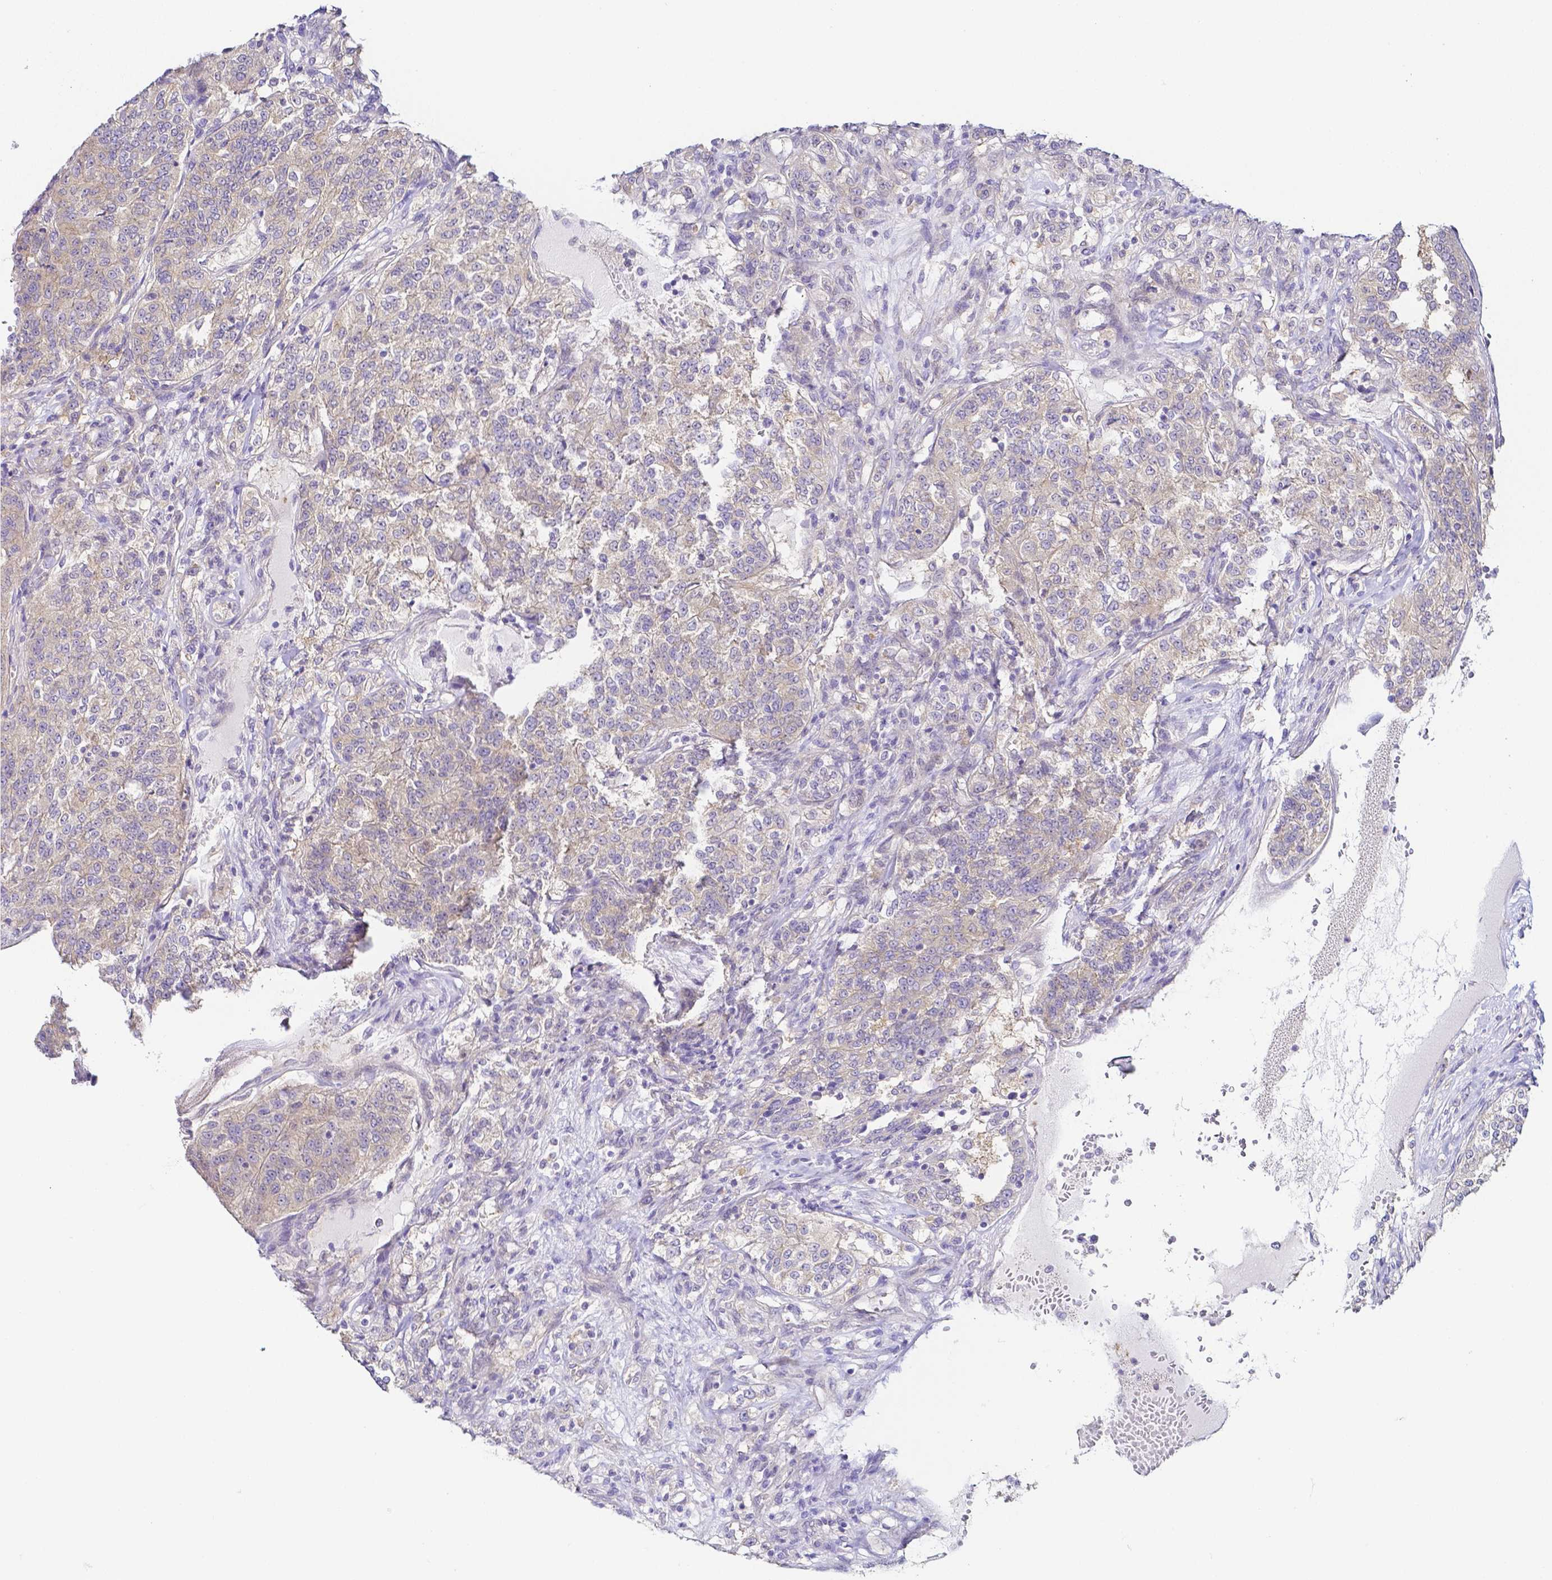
{"staining": {"intensity": "weak", "quantity": "25%-75%", "location": "cytoplasmic/membranous"}, "tissue": "renal cancer", "cell_type": "Tumor cells", "image_type": "cancer", "snomed": [{"axis": "morphology", "description": "Adenocarcinoma, NOS"}, {"axis": "topography", "description": "Kidney"}], "caption": "Immunohistochemical staining of renal adenocarcinoma exhibits weak cytoplasmic/membranous protein staining in about 25%-75% of tumor cells.", "gene": "PKP3", "patient": {"sex": "female", "age": 63}}